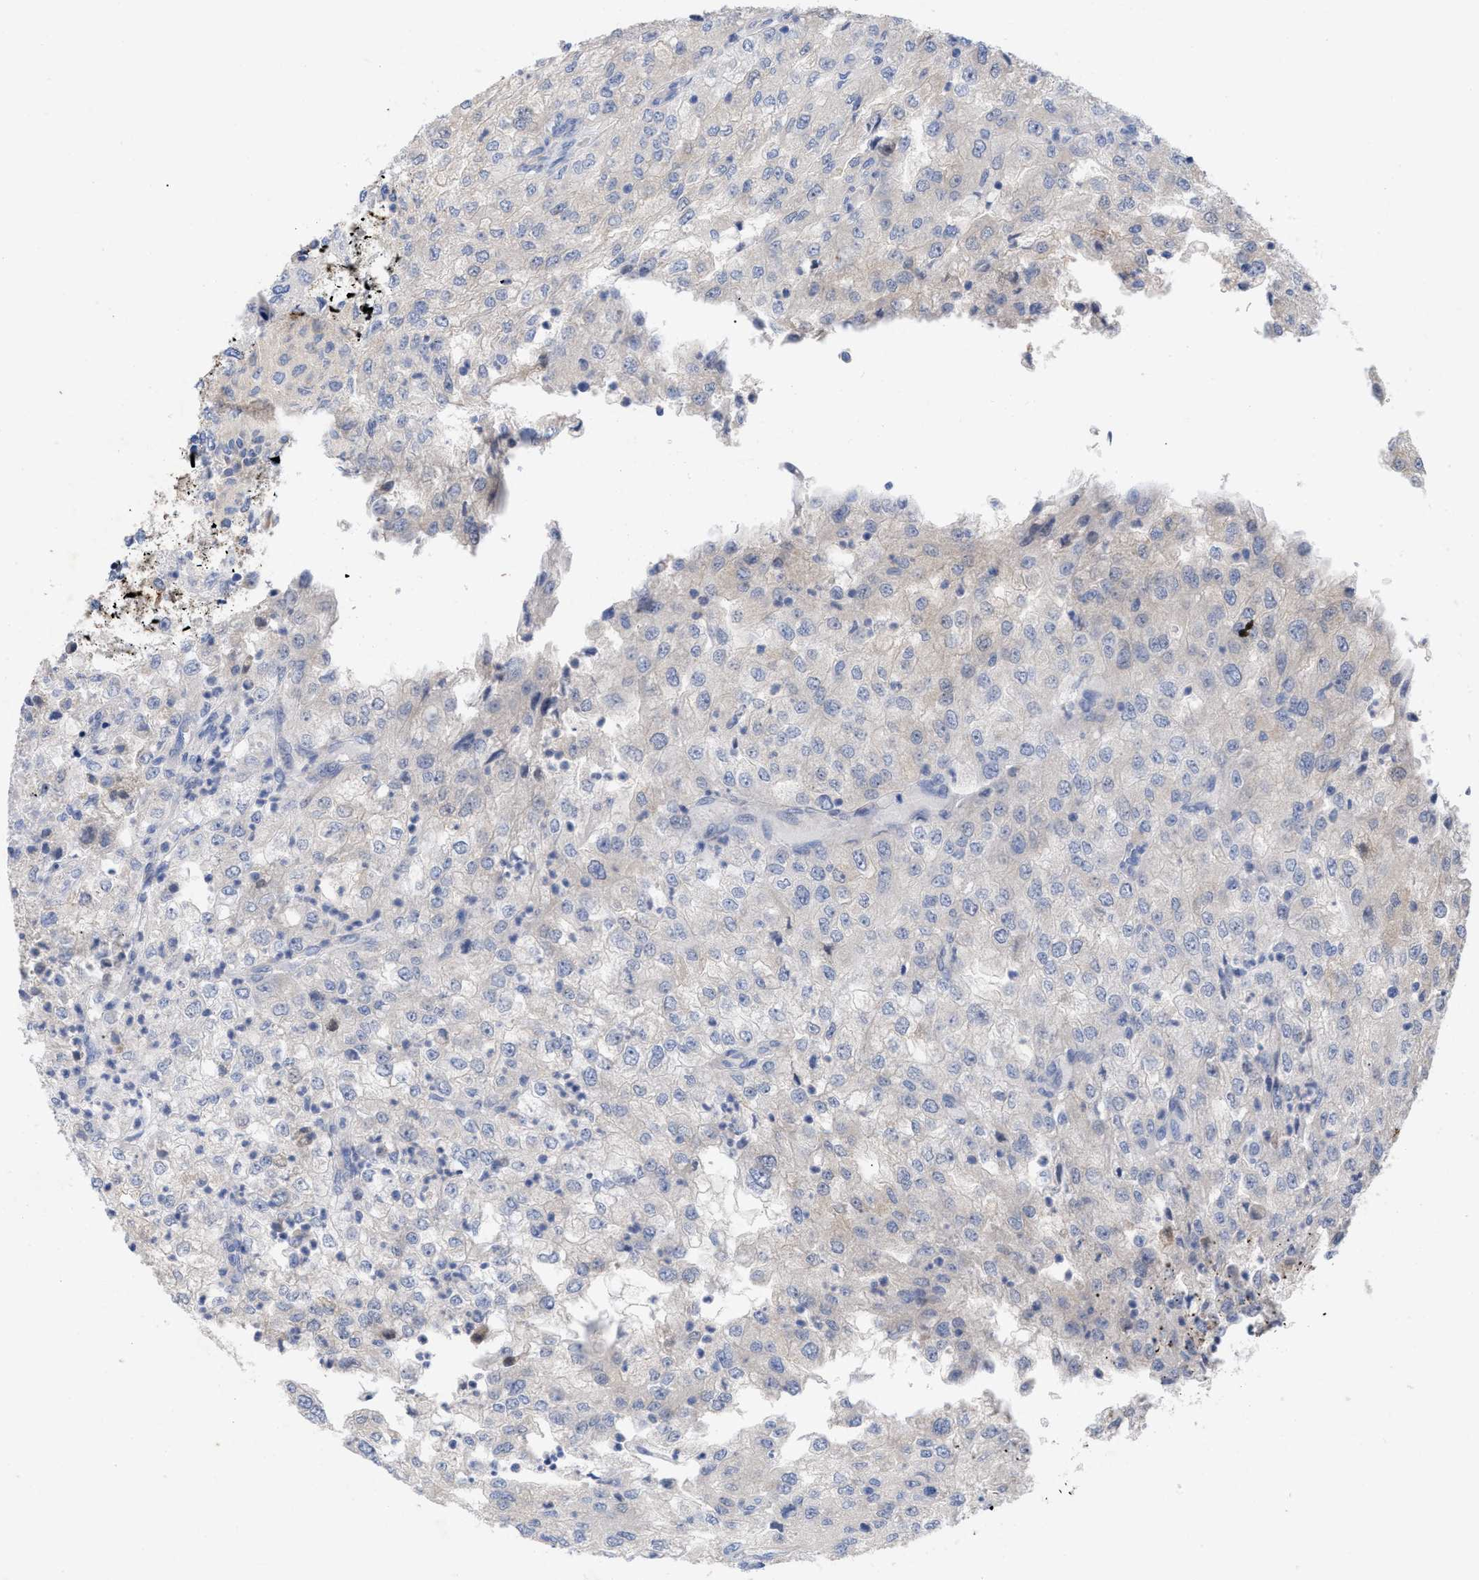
{"staining": {"intensity": "negative", "quantity": "none", "location": "none"}, "tissue": "renal cancer", "cell_type": "Tumor cells", "image_type": "cancer", "snomed": [{"axis": "morphology", "description": "Adenocarcinoma, NOS"}, {"axis": "topography", "description": "Kidney"}], "caption": "A high-resolution image shows immunohistochemistry (IHC) staining of renal cancer, which exhibits no significant staining in tumor cells.", "gene": "VIP", "patient": {"sex": "female", "age": 54}}